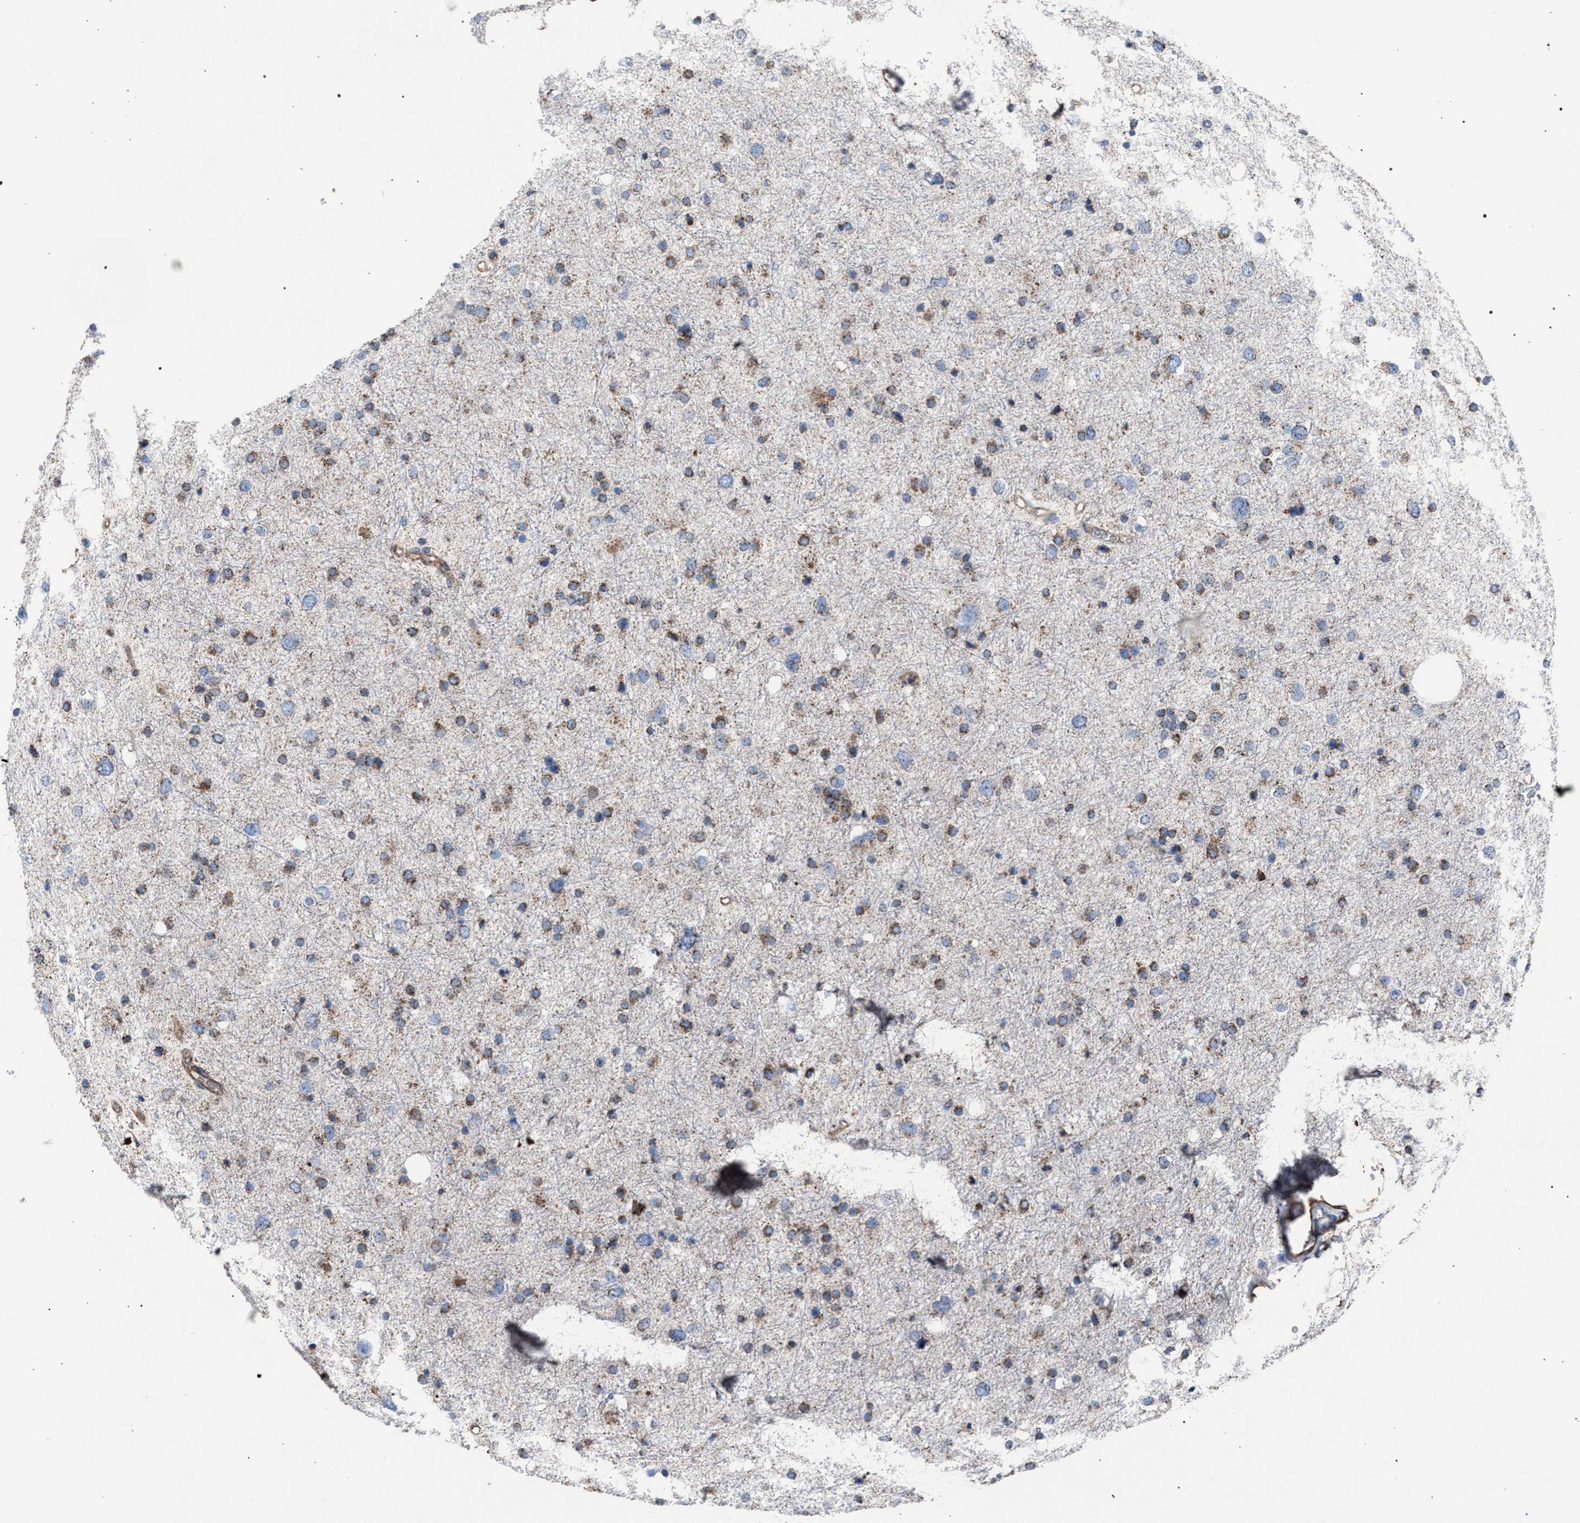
{"staining": {"intensity": "moderate", "quantity": ">75%", "location": "cytoplasmic/membranous"}, "tissue": "glioma", "cell_type": "Tumor cells", "image_type": "cancer", "snomed": [{"axis": "morphology", "description": "Glioma, malignant, Low grade"}, {"axis": "topography", "description": "Brain"}], "caption": "IHC image of neoplastic tissue: human malignant glioma (low-grade) stained using immunohistochemistry (IHC) shows medium levels of moderate protein expression localized specifically in the cytoplasmic/membranous of tumor cells, appearing as a cytoplasmic/membranous brown color.", "gene": "HSD17B4", "patient": {"sex": "female", "age": 37}}